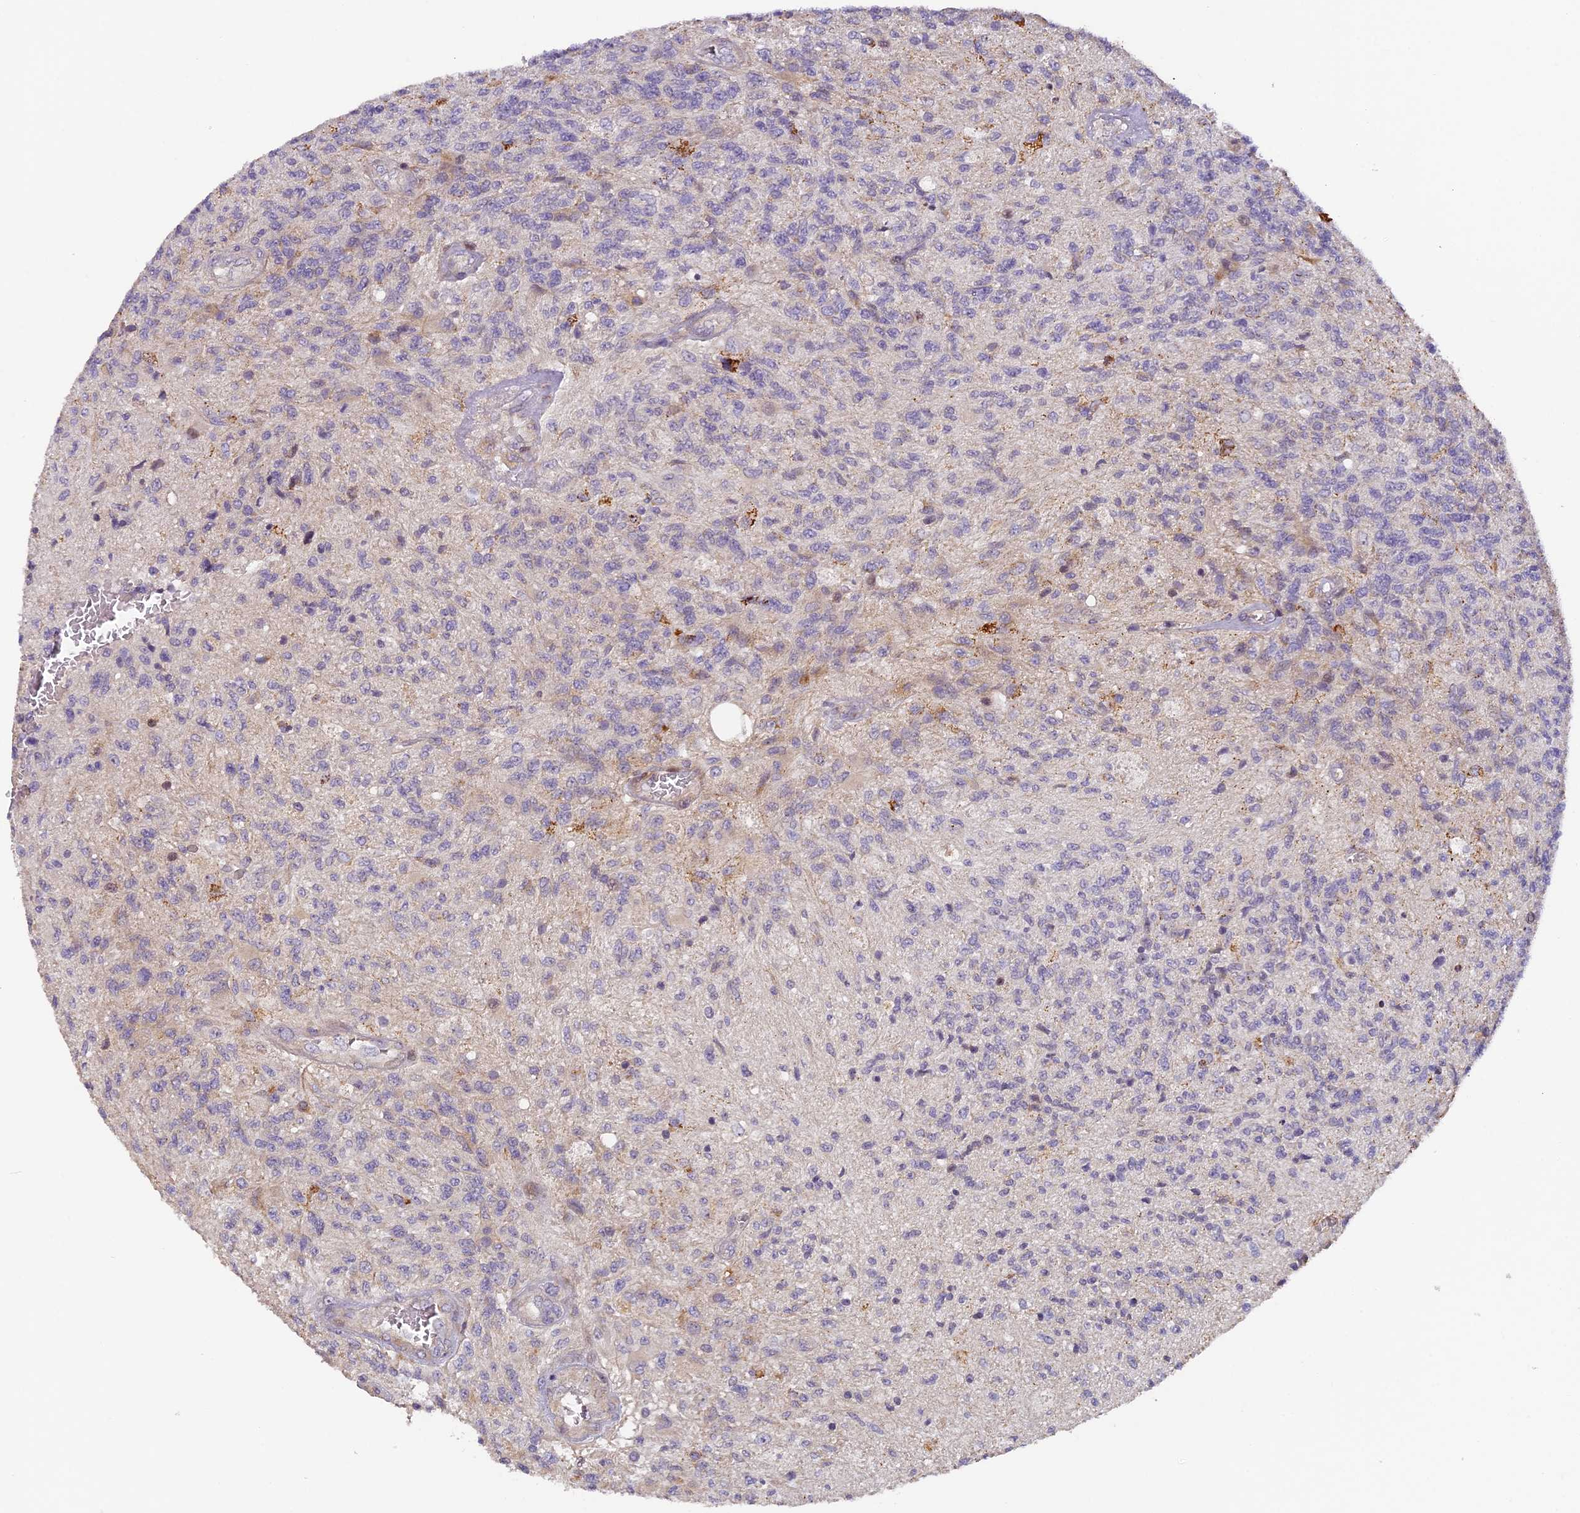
{"staining": {"intensity": "negative", "quantity": "none", "location": "none"}, "tissue": "glioma", "cell_type": "Tumor cells", "image_type": "cancer", "snomed": [{"axis": "morphology", "description": "Glioma, malignant, High grade"}, {"axis": "topography", "description": "Brain"}], "caption": "High power microscopy photomicrograph of an immunohistochemistry (IHC) histopathology image of high-grade glioma (malignant), revealing no significant positivity in tumor cells.", "gene": "RAB28", "patient": {"sex": "male", "age": 56}}